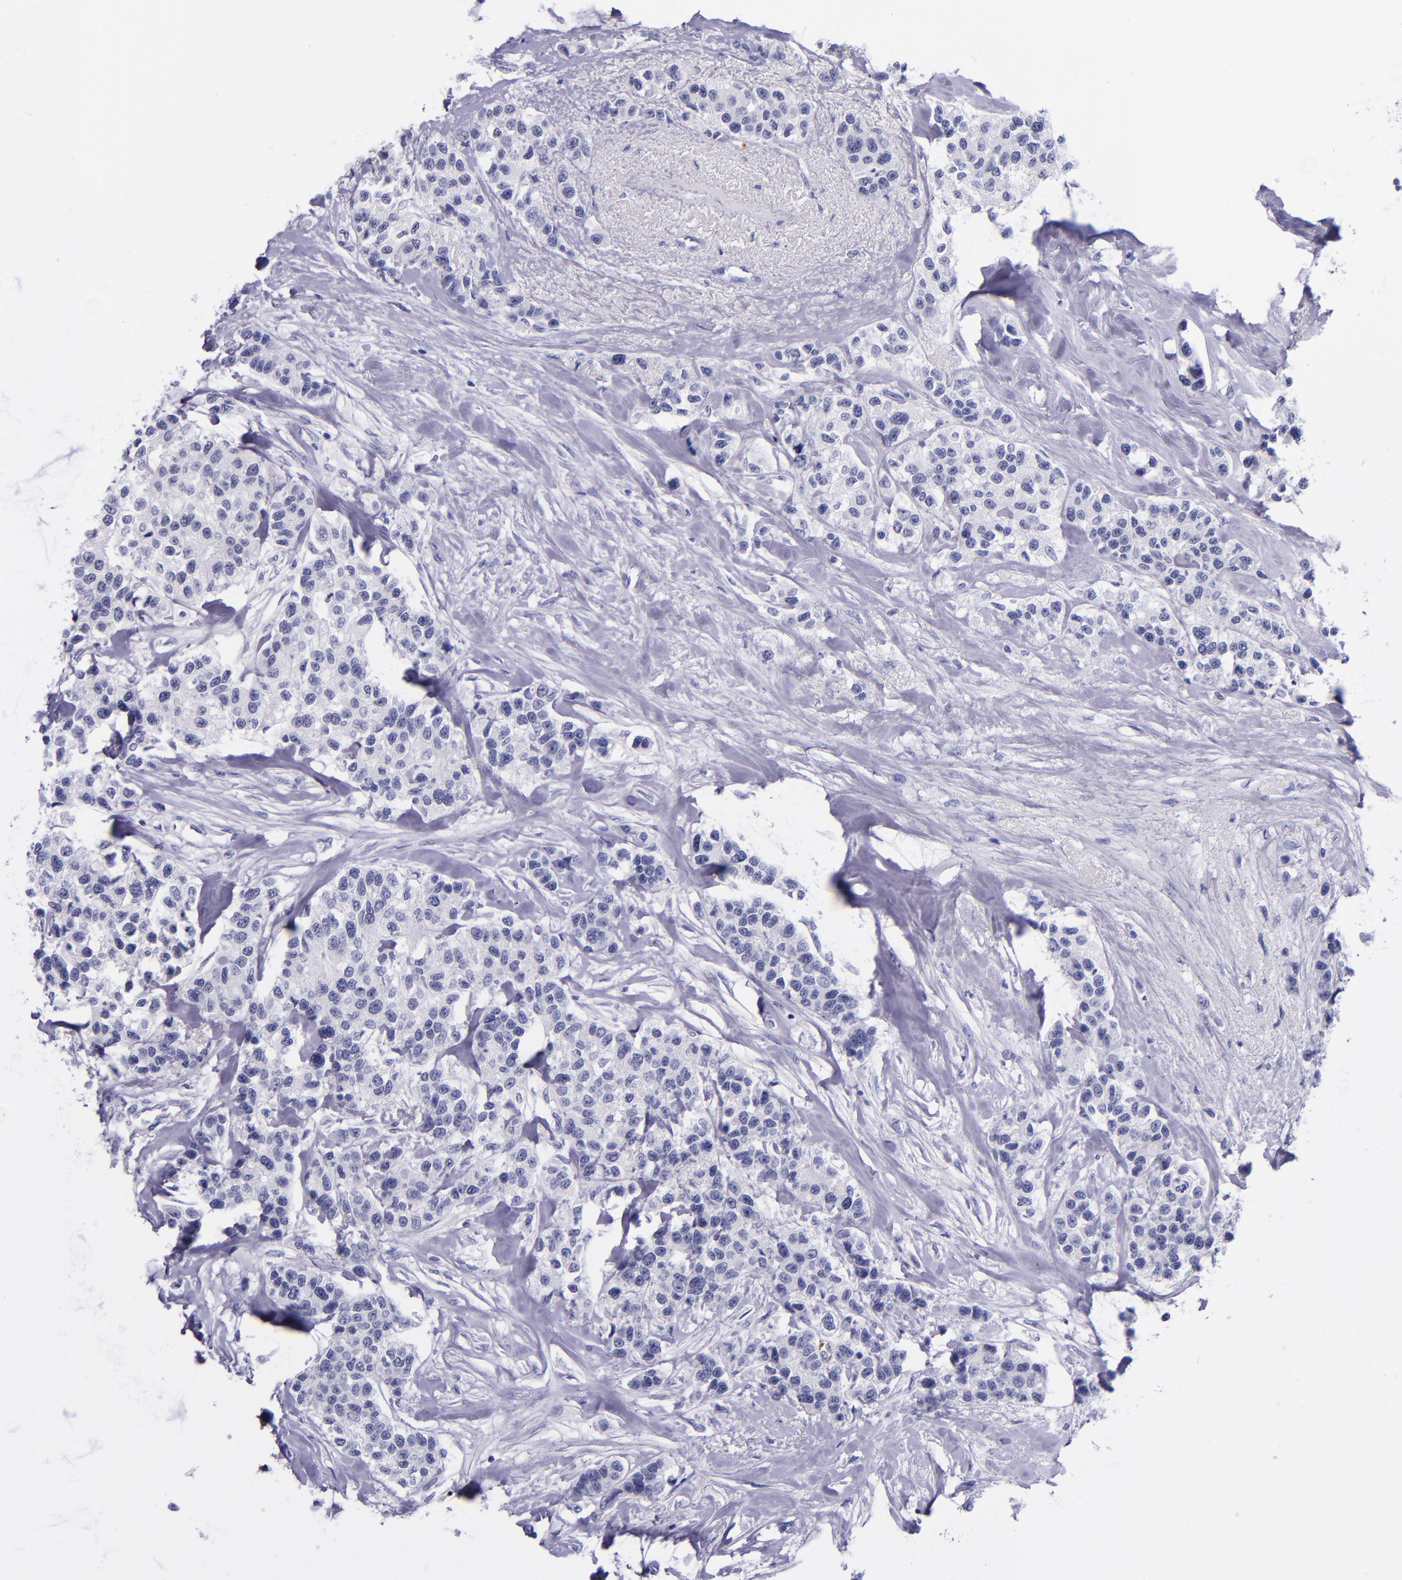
{"staining": {"intensity": "negative", "quantity": "none", "location": "none"}, "tissue": "breast cancer", "cell_type": "Tumor cells", "image_type": "cancer", "snomed": [{"axis": "morphology", "description": "Duct carcinoma"}, {"axis": "topography", "description": "Breast"}], "caption": "Micrograph shows no significant protein positivity in tumor cells of breast invasive ductal carcinoma.", "gene": "SELE", "patient": {"sex": "female", "age": 51}}